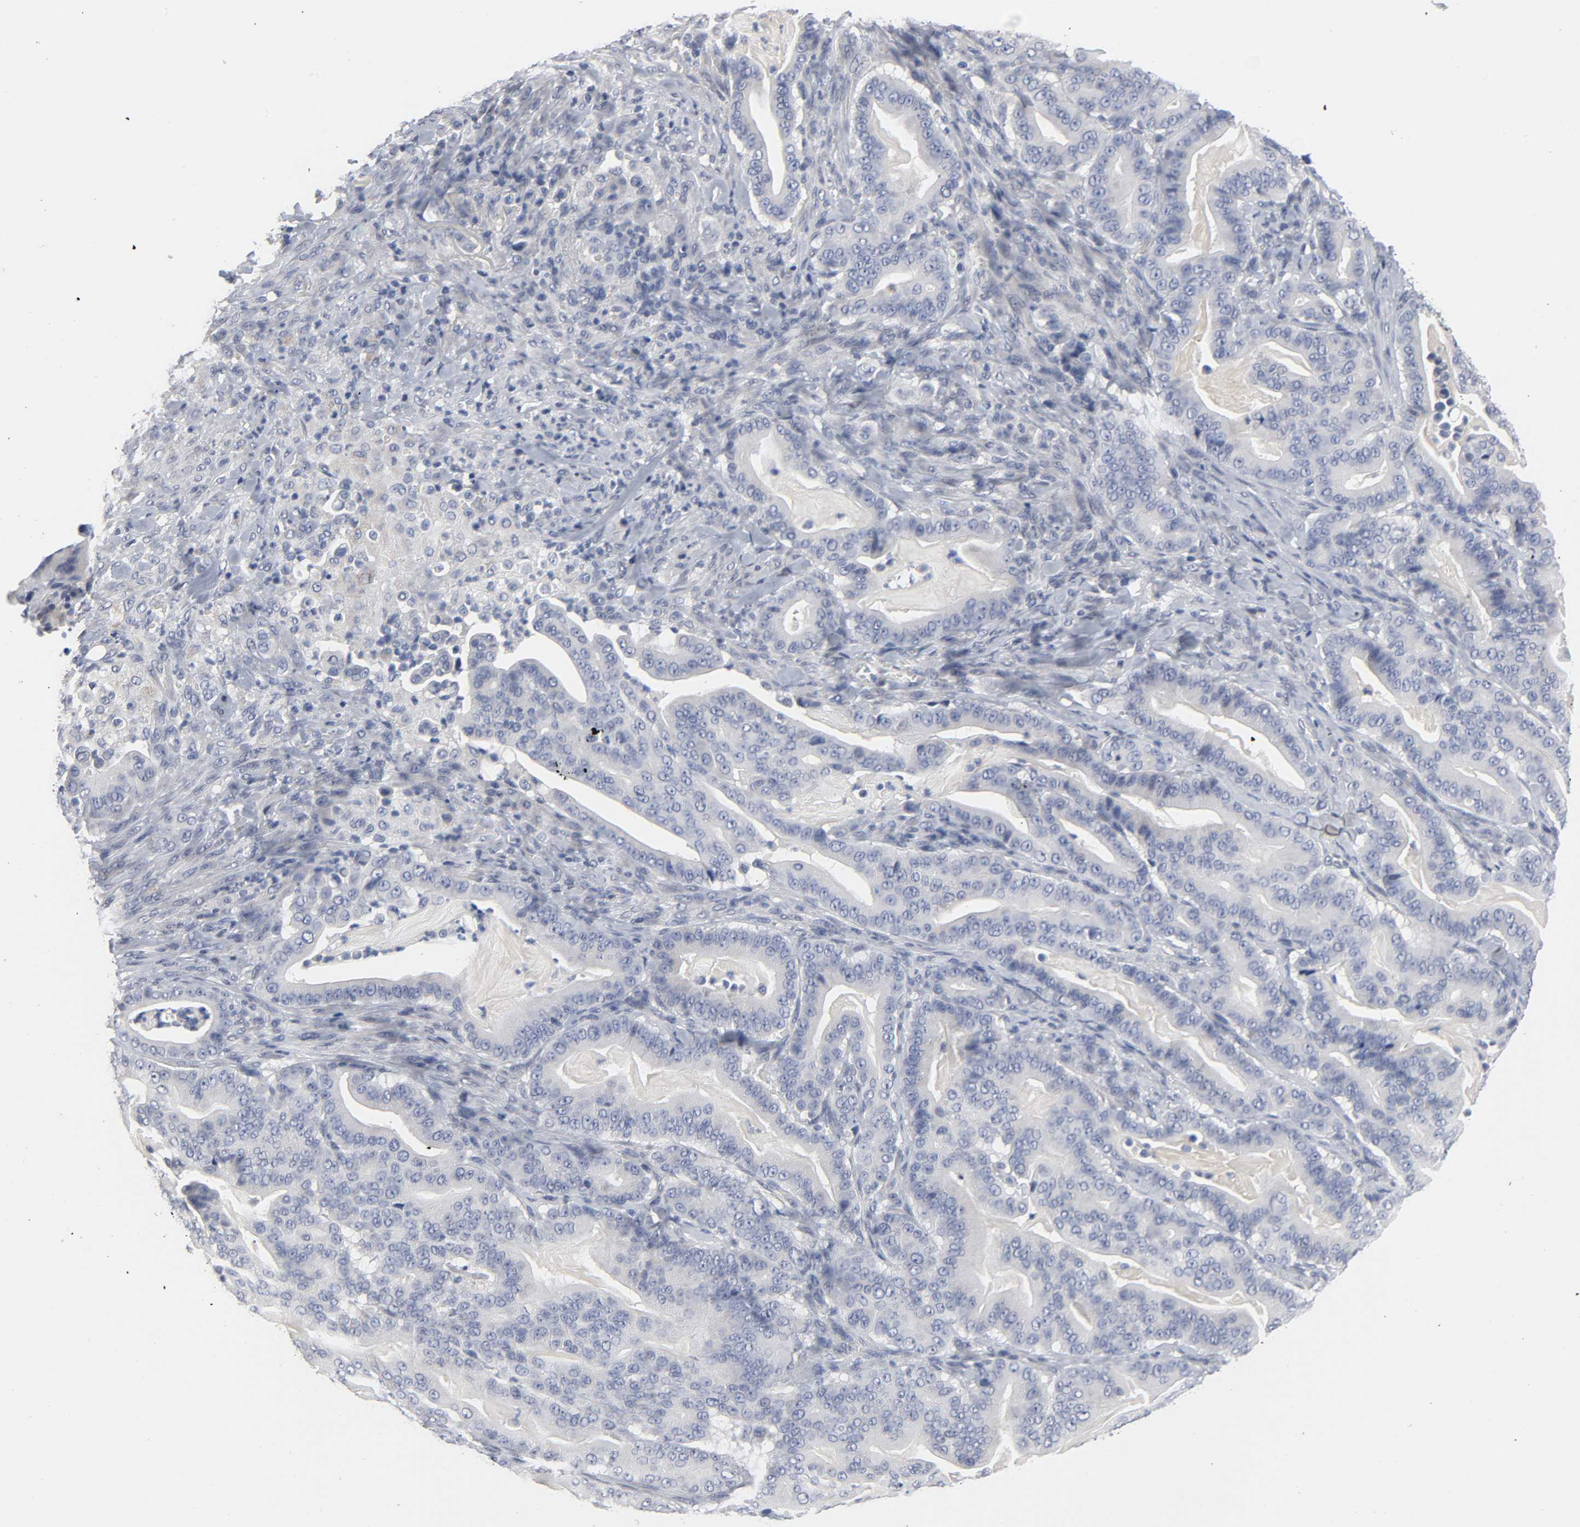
{"staining": {"intensity": "negative", "quantity": "none", "location": "none"}, "tissue": "pancreatic cancer", "cell_type": "Tumor cells", "image_type": "cancer", "snomed": [{"axis": "morphology", "description": "Adenocarcinoma, NOS"}, {"axis": "topography", "description": "Pancreas"}], "caption": "There is no significant staining in tumor cells of pancreatic cancer. (Stains: DAB immunohistochemistry with hematoxylin counter stain, Microscopy: brightfield microscopy at high magnification).", "gene": "SALL2", "patient": {"sex": "male", "age": 63}}